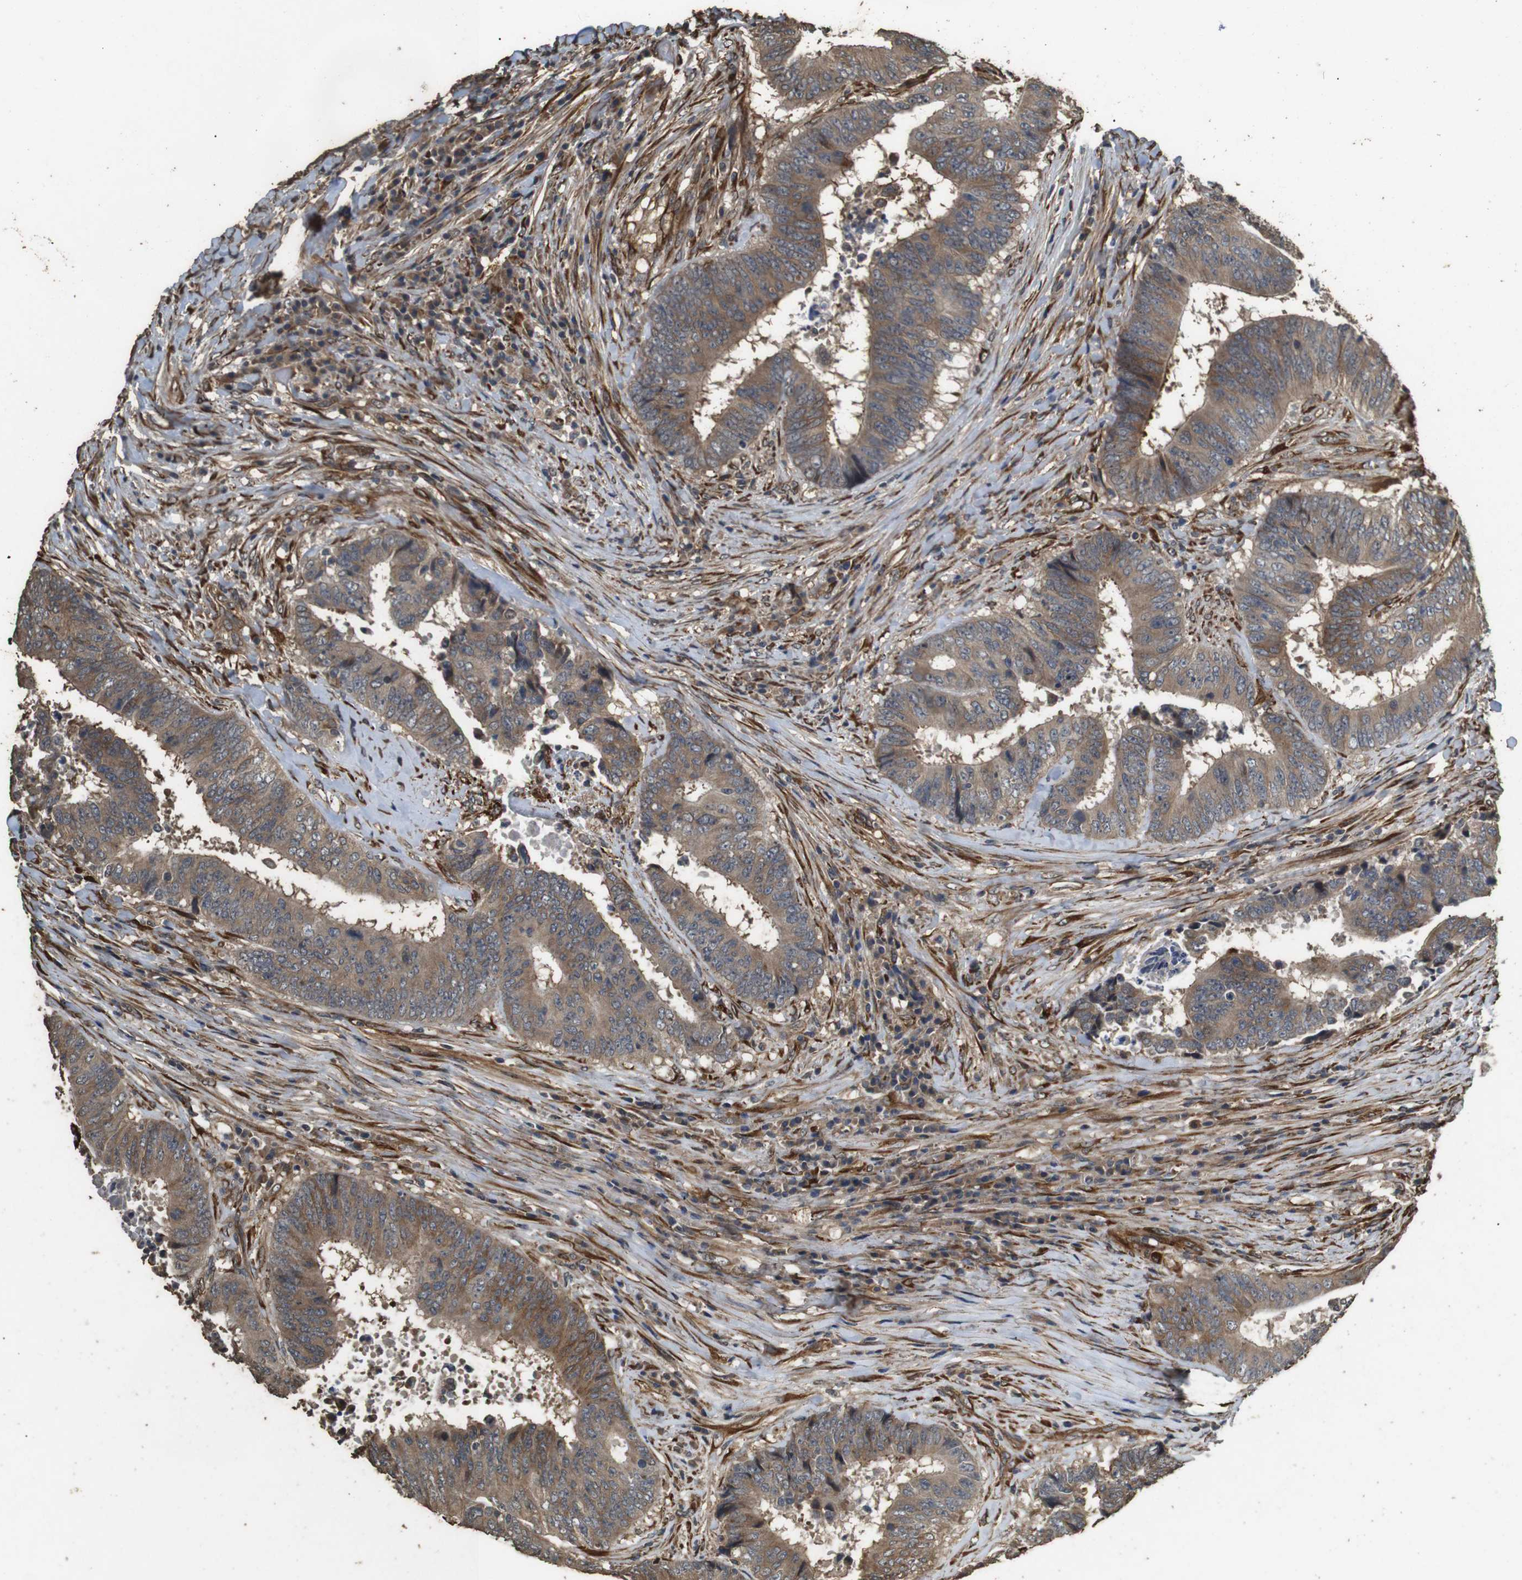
{"staining": {"intensity": "moderate", "quantity": ">75%", "location": "cytoplasmic/membranous"}, "tissue": "colorectal cancer", "cell_type": "Tumor cells", "image_type": "cancer", "snomed": [{"axis": "morphology", "description": "Adenocarcinoma, NOS"}, {"axis": "topography", "description": "Rectum"}], "caption": "The histopathology image reveals immunohistochemical staining of colorectal adenocarcinoma. There is moderate cytoplasmic/membranous expression is identified in about >75% of tumor cells.", "gene": "CNPY4", "patient": {"sex": "male", "age": 72}}